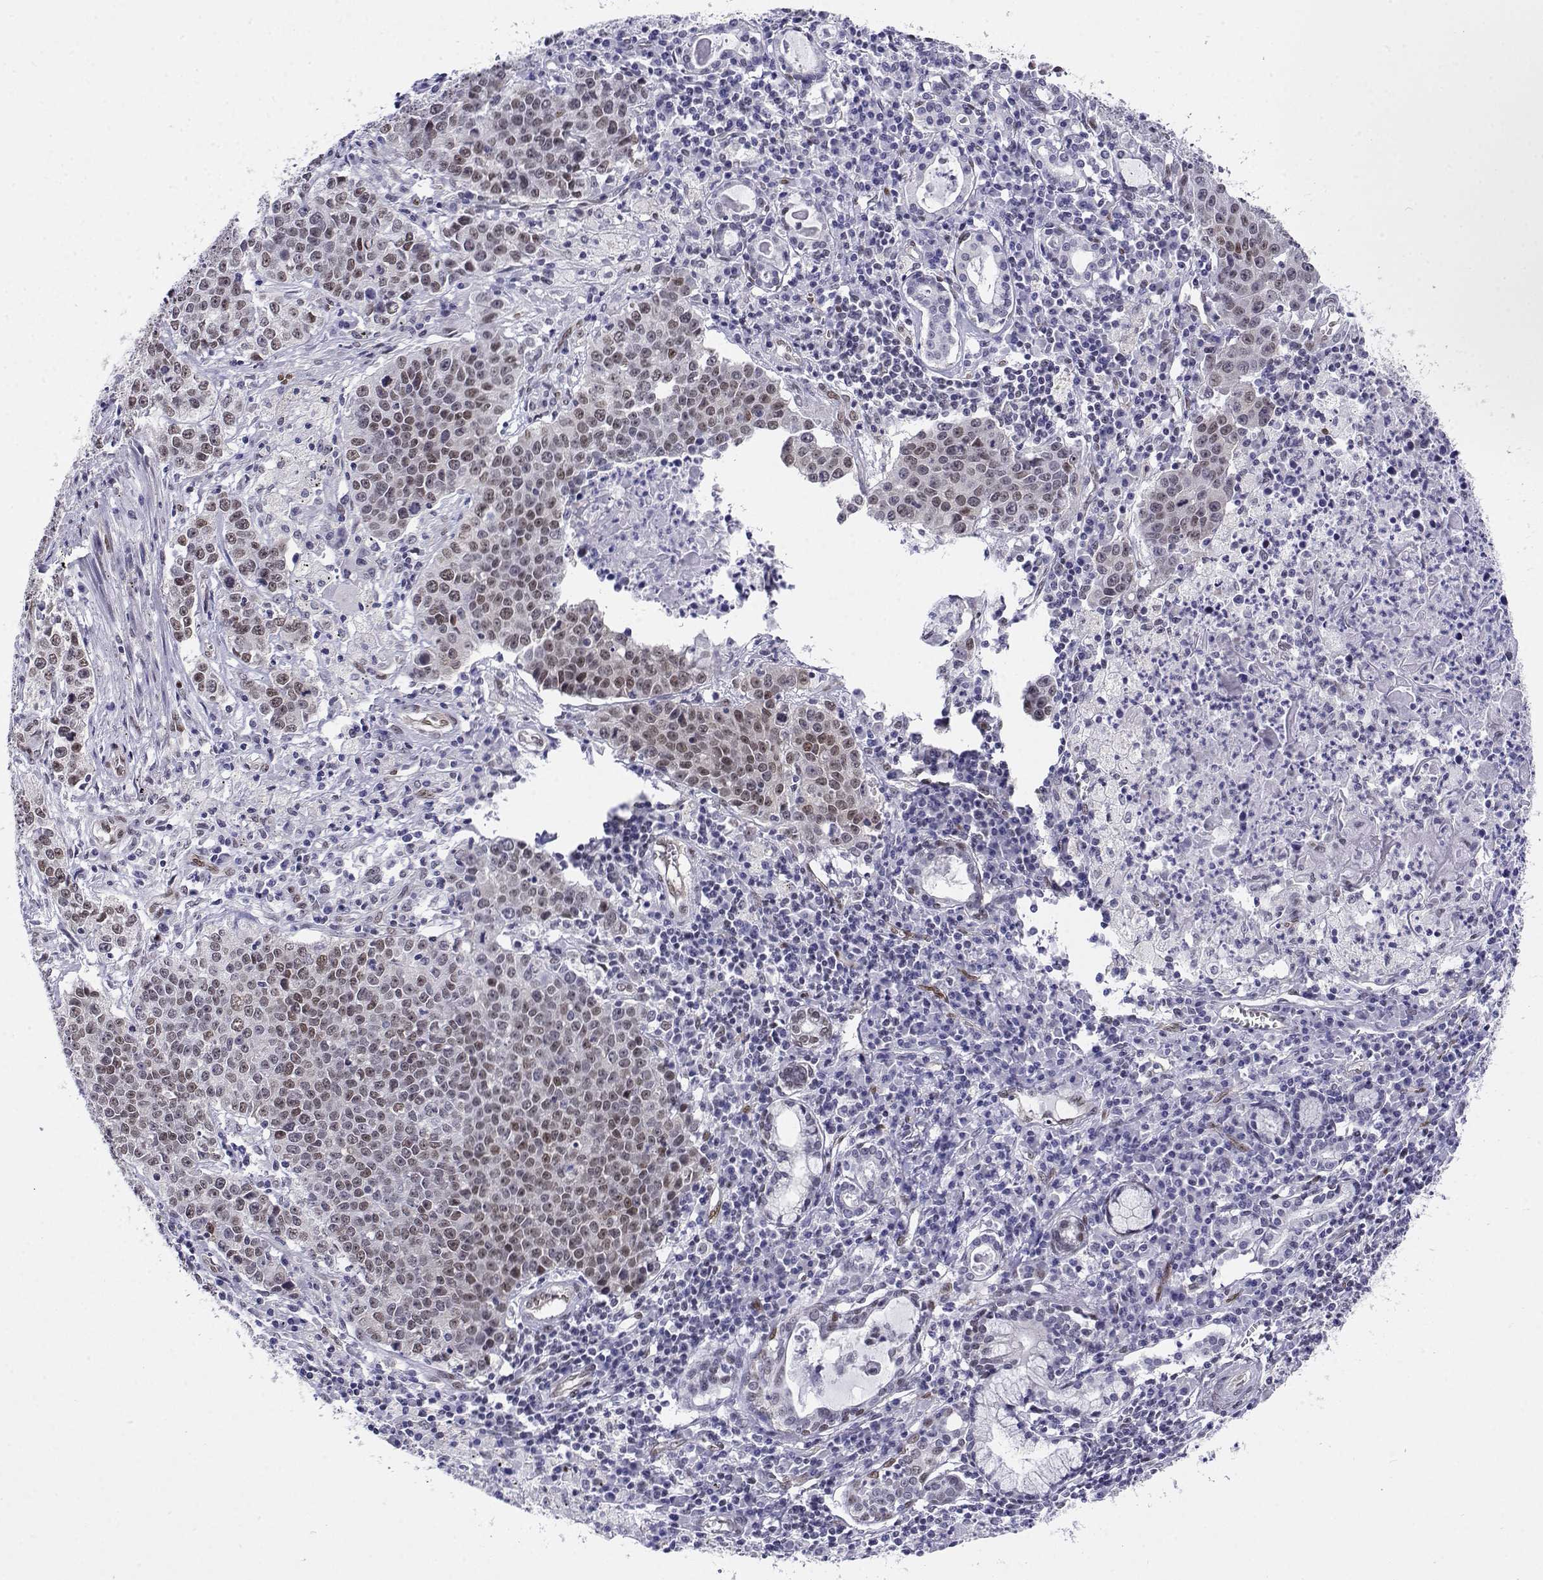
{"staining": {"intensity": "moderate", "quantity": "25%-75%", "location": "nuclear"}, "tissue": "lung cancer", "cell_type": "Tumor cells", "image_type": "cancer", "snomed": [{"axis": "morphology", "description": "Squamous cell carcinoma, NOS"}, {"axis": "morphology", "description": "Squamous cell carcinoma, metastatic, NOS"}, {"axis": "topography", "description": "Lung"}, {"axis": "topography", "description": "Pleura, NOS"}], "caption": "Lung cancer stained with a brown dye reveals moderate nuclear positive staining in approximately 25%-75% of tumor cells.", "gene": "ERF", "patient": {"sex": "male", "age": 72}}